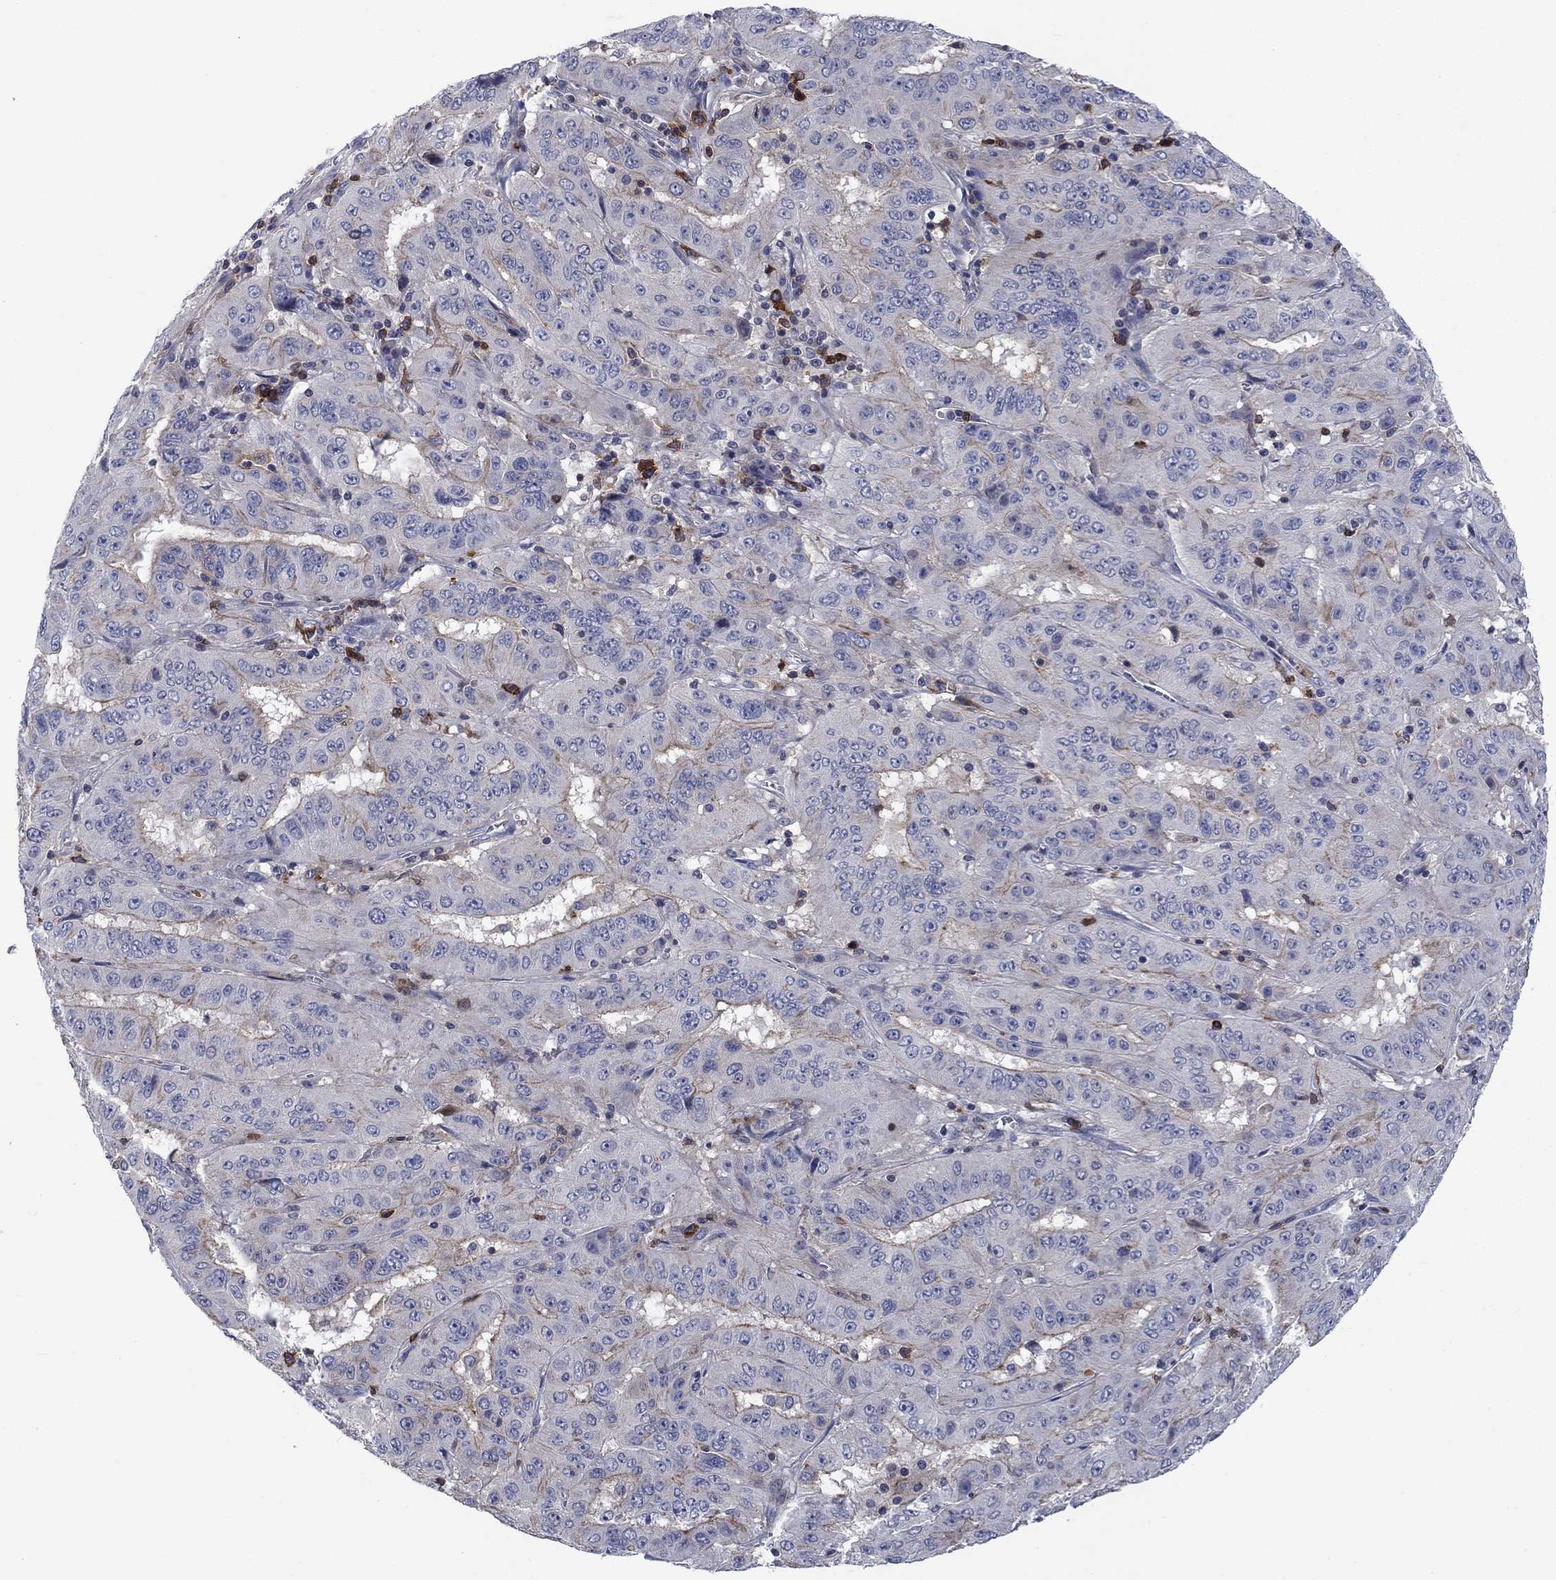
{"staining": {"intensity": "weak", "quantity": "25%-75%", "location": "cytoplasmic/membranous"}, "tissue": "pancreatic cancer", "cell_type": "Tumor cells", "image_type": "cancer", "snomed": [{"axis": "morphology", "description": "Adenocarcinoma, NOS"}, {"axis": "topography", "description": "Pancreas"}], "caption": "A low amount of weak cytoplasmic/membranous staining is identified in approximately 25%-75% of tumor cells in pancreatic cancer tissue. (DAB = brown stain, brightfield microscopy at high magnification).", "gene": "KIF15", "patient": {"sex": "male", "age": 63}}